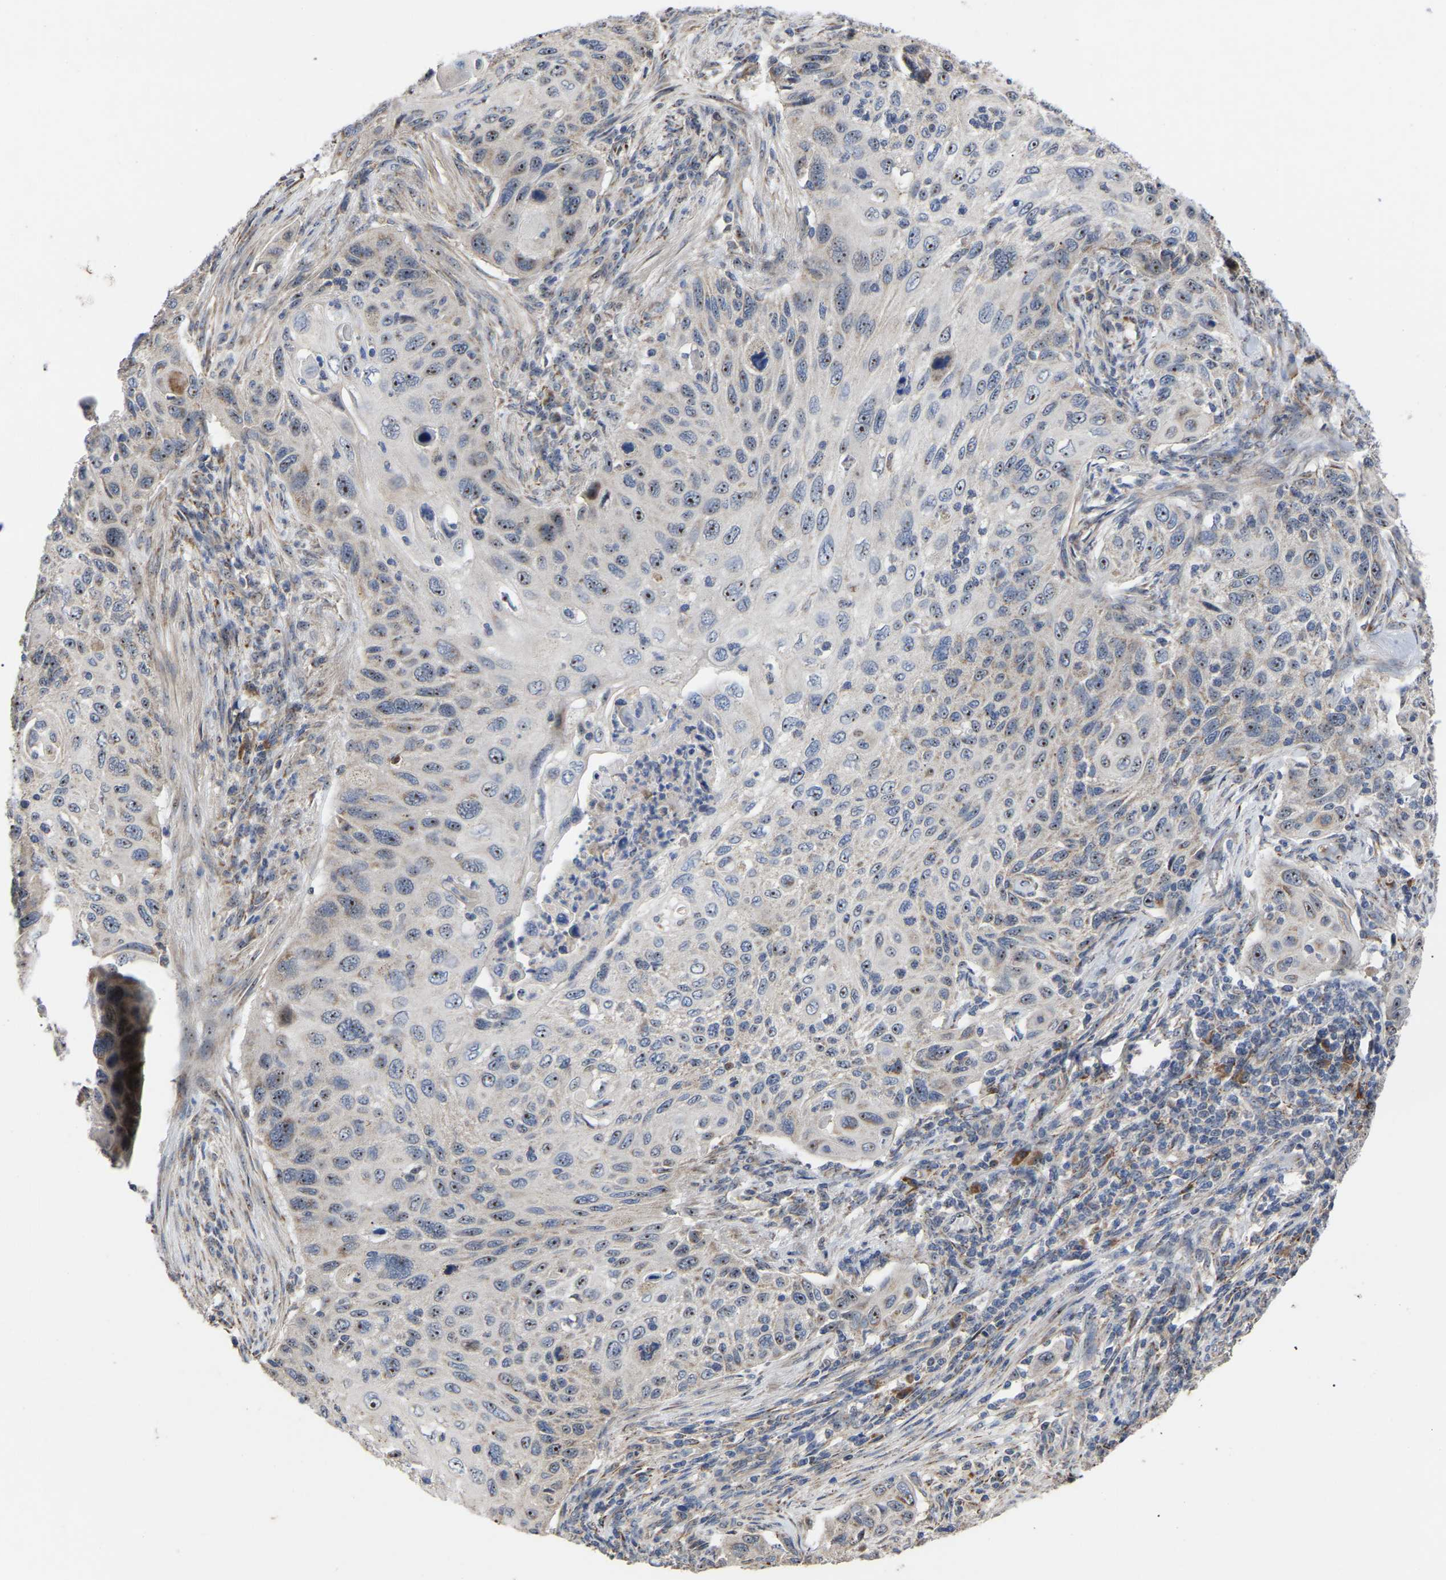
{"staining": {"intensity": "moderate", "quantity": "25%-75%", "location": "nuclear"}, "tissue": "cervical cancer", "cell_type": "Tumor cells", "image_type": "cancer", "snomed": [{"axis": "morphology", "description": "Squamous cell carcinoma, NOS"}, {"axis": "topography", "description": "Cervix"}], "caption": "Immunohistochemical staining of squamous cell carcinoma (cervical) exhibits medium levels of moderate nuclear staining in about 25%-75% of tumor cells.", "gene": "NOP53", "patient": {"sex": "female", "age": 70}}